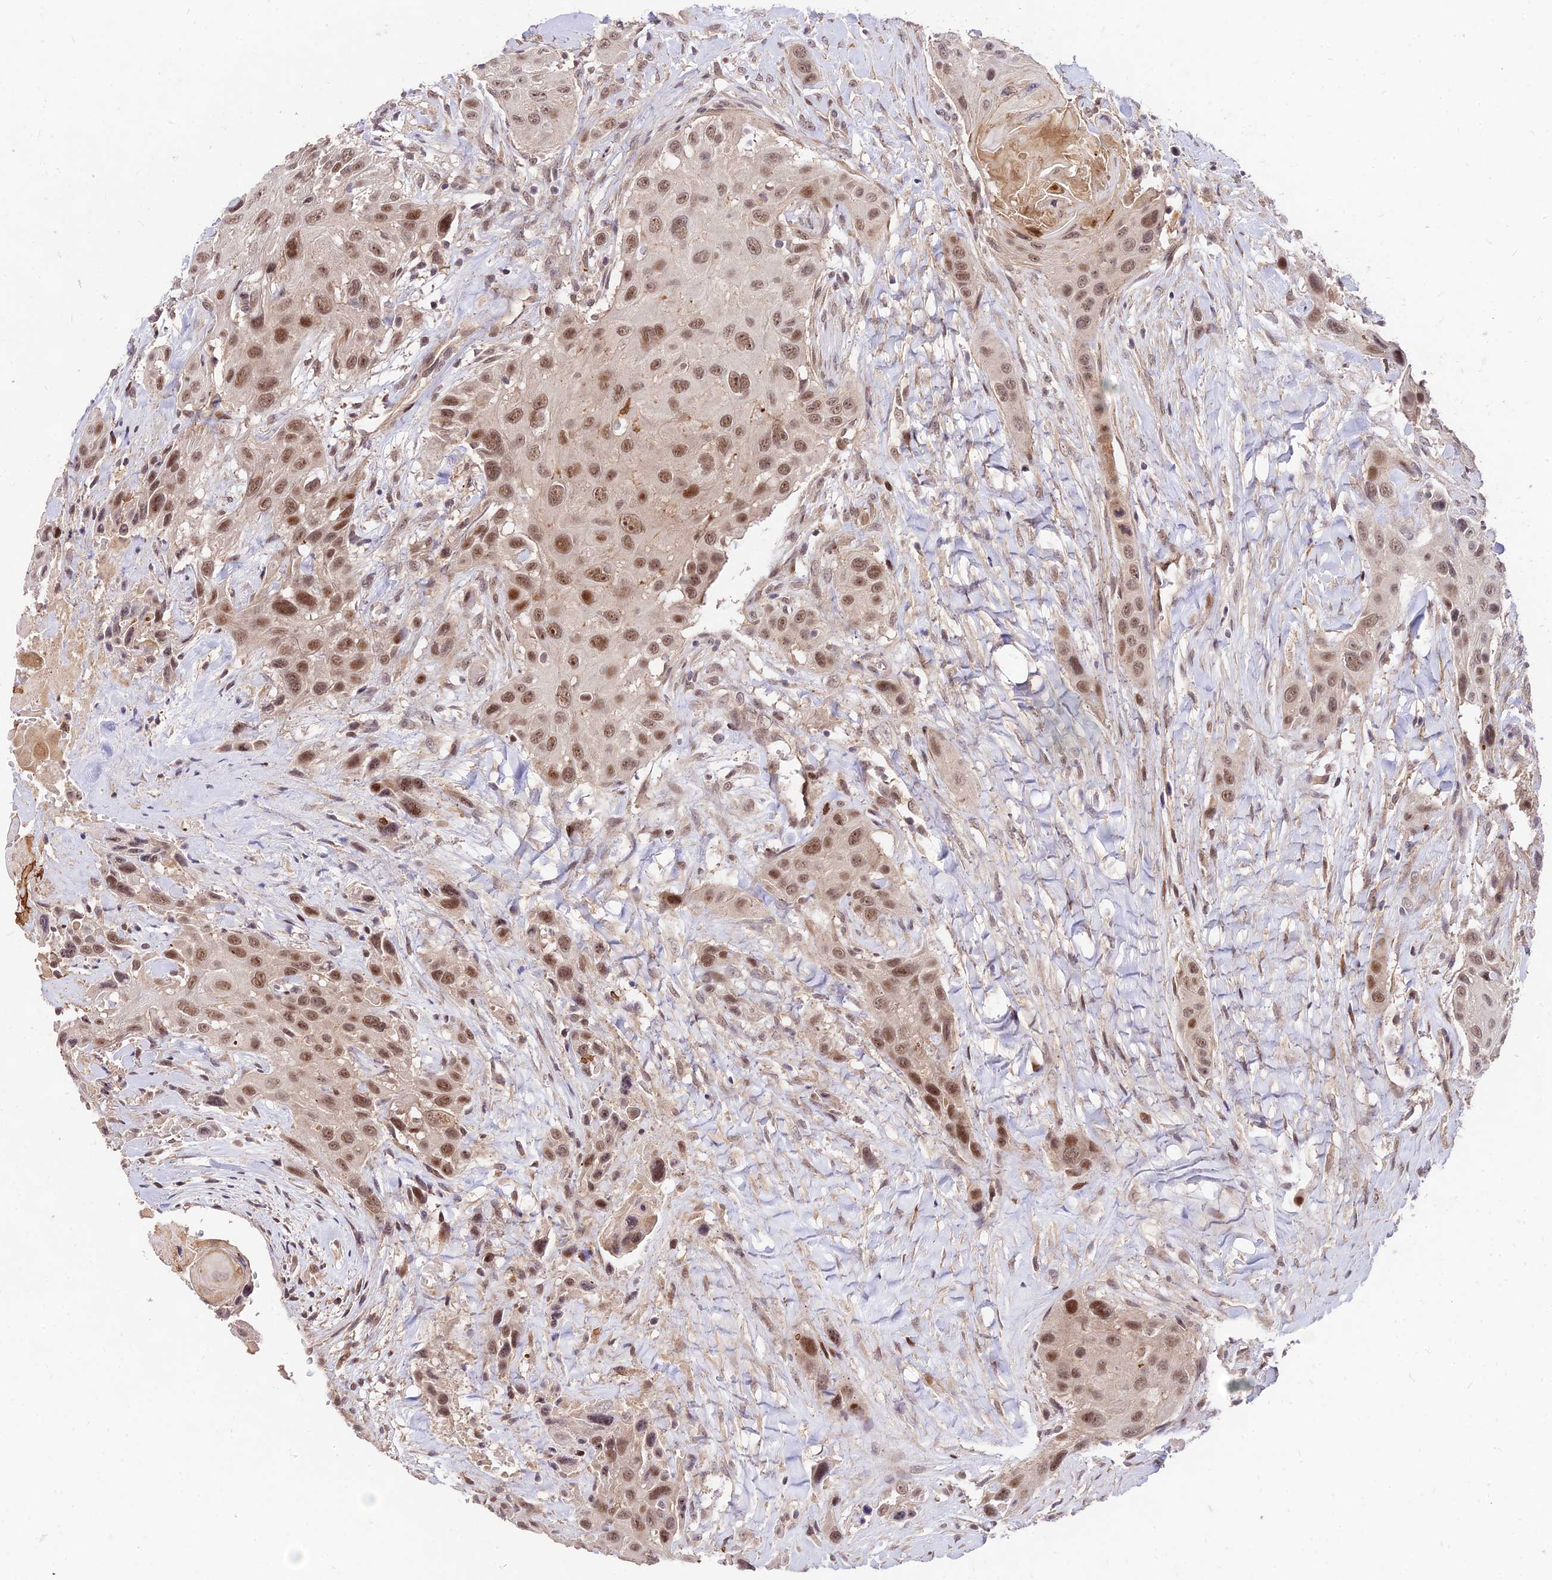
{"staining": {"intensity": "moderate", "quantity": ">75%", "location": "nuclear"}, "tissue": "head and neck cancer", "cell_type": "Tumor cells", "image_type": "cancer", "snomed": [{"axis": "morphology", "description": "Squamous cell carcinoma, NOS"}, {"axis": "topography", "description": "Head-Neck"}], "caption": "Tumor cells display moderate nuclear positivity in approximately >75% of cells in head and neck squamous cell carcinoma.", "gene": "ZNF85", "patient": {"sex": "male", "age": 81}}